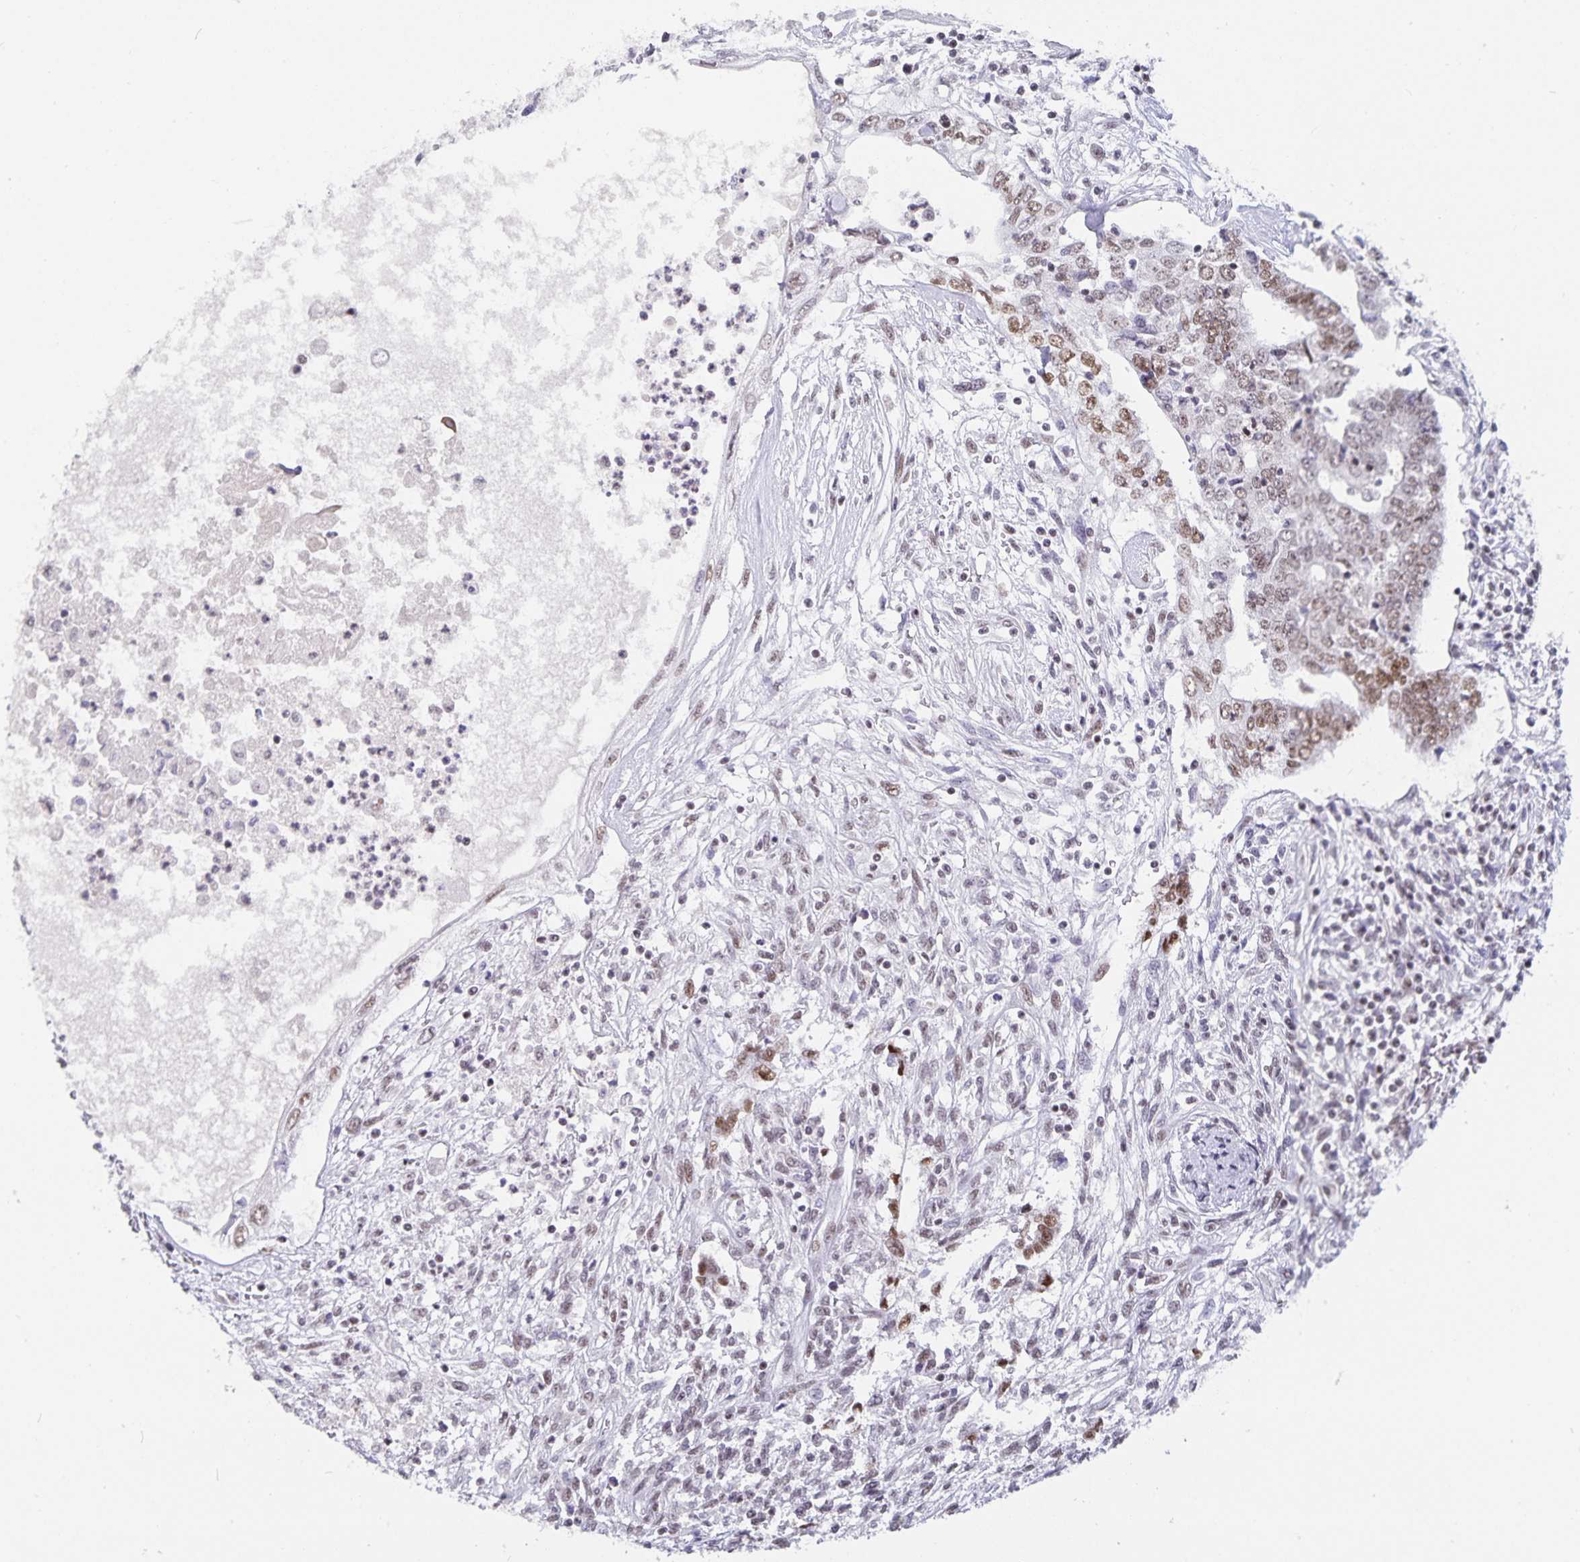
{"staining": {"intensity": "moderate", "quantity": "25%-75%", "location": "nuclear"}, "tissue": "testis cancer", "cell_type": "Tumor cells", "image_type": "cancer", "snomed": [{"axis": "morphology", "description": "Carcinoma, Embryonal, NOS"}, {"axis": "topography", "description": "Testis"}], "caption": "An image of human testis cancer stained for a protein shows moderate nuclear brown staining in tumor cells.", "gene": "PBX2", "patient": {"sex": "male", "age": 37}}